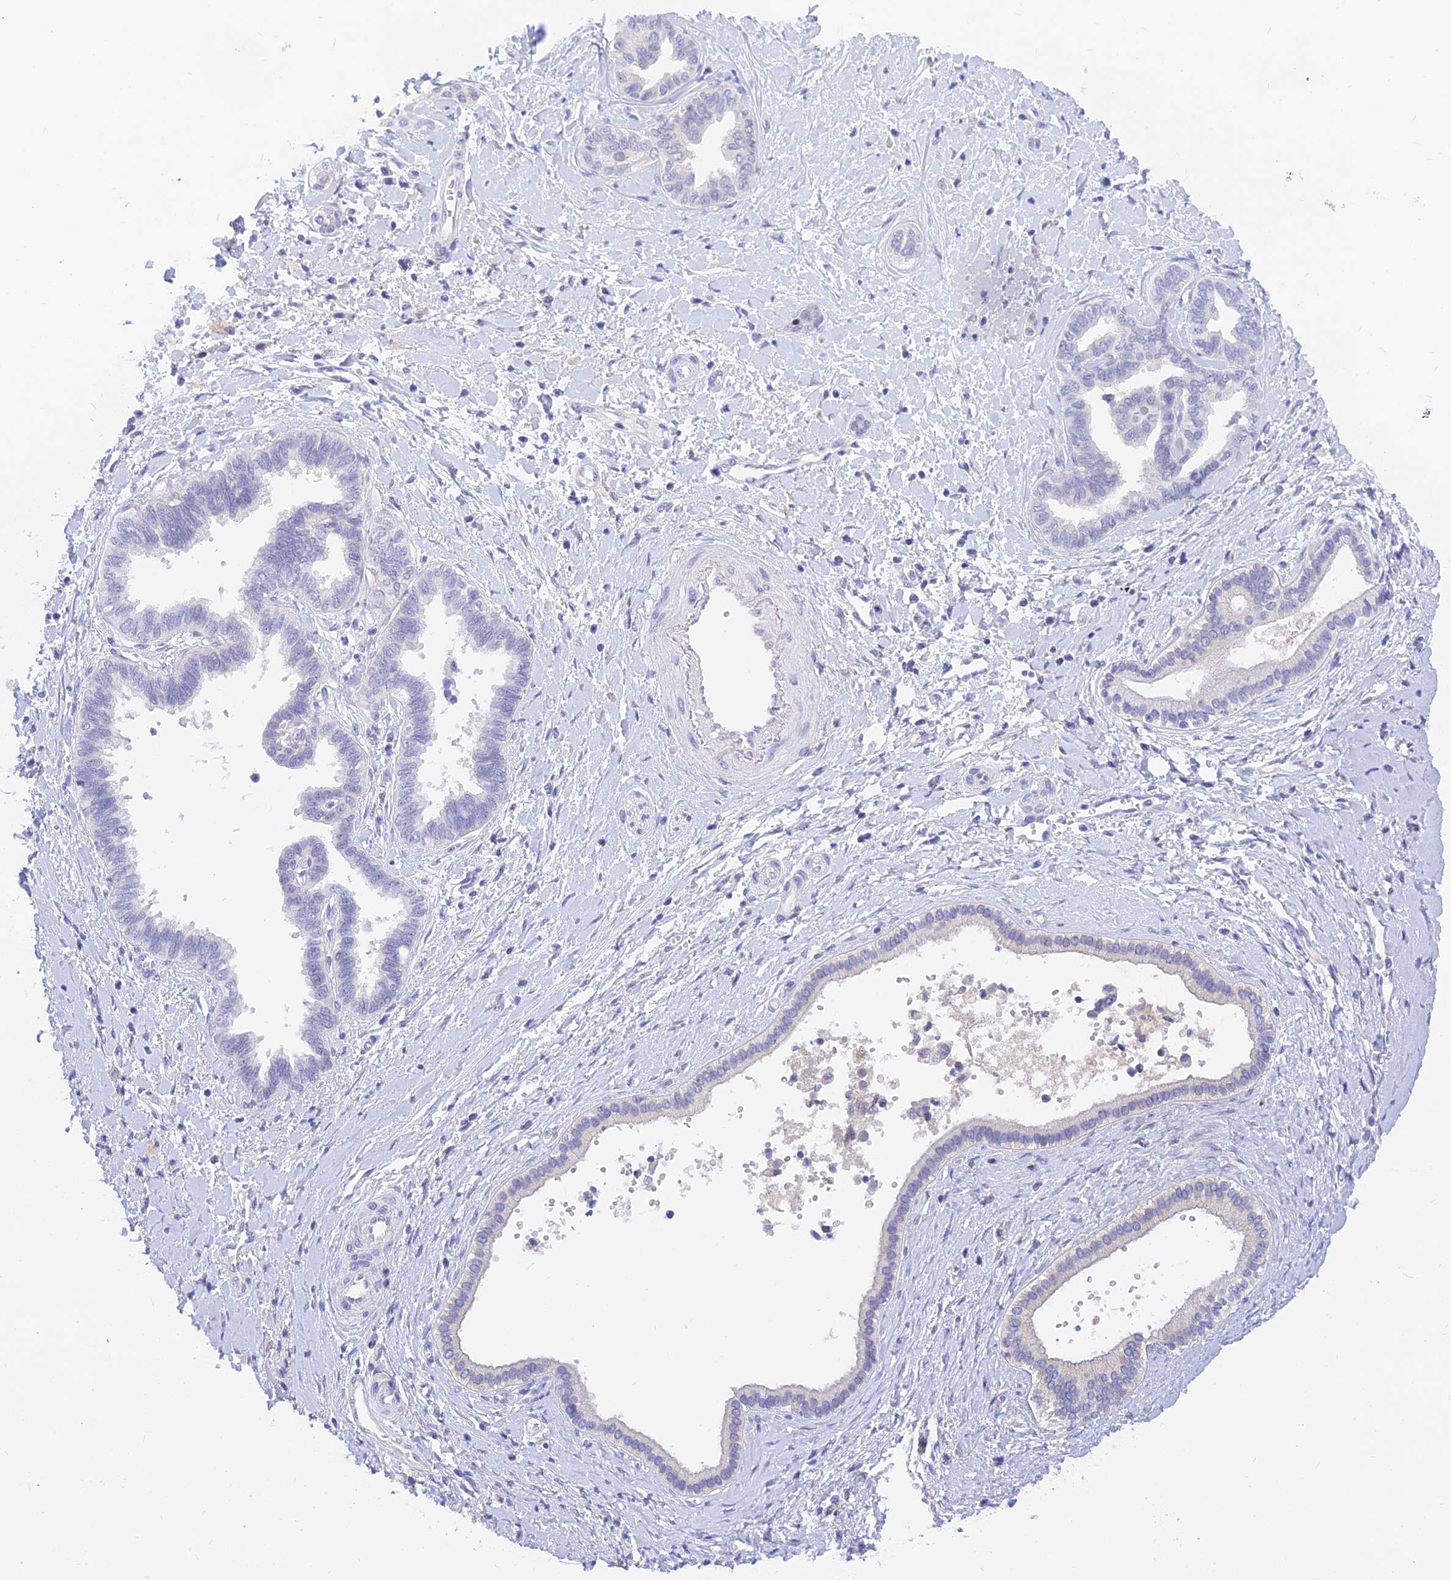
{"staining": {"intensity": "negative", "quantity": "none", "location": "none"}, "tissue": "liver cancer", "cell_type": "Tumor cells", "image_type": "cancer", "snomed": [{"axis": "morphology", "description": "Cholangiocarcinoma"}, {"axis": "topography", "description": "Liver"}], "caption": "IHC micrograph of liver cholangiocarcinoma stained for a protein (brown), which displays no positivity in tumor cells. Nuclei are stained in blue.", "gene": "TMEM161B", "patient": {"sex": "female", "age": 77}}